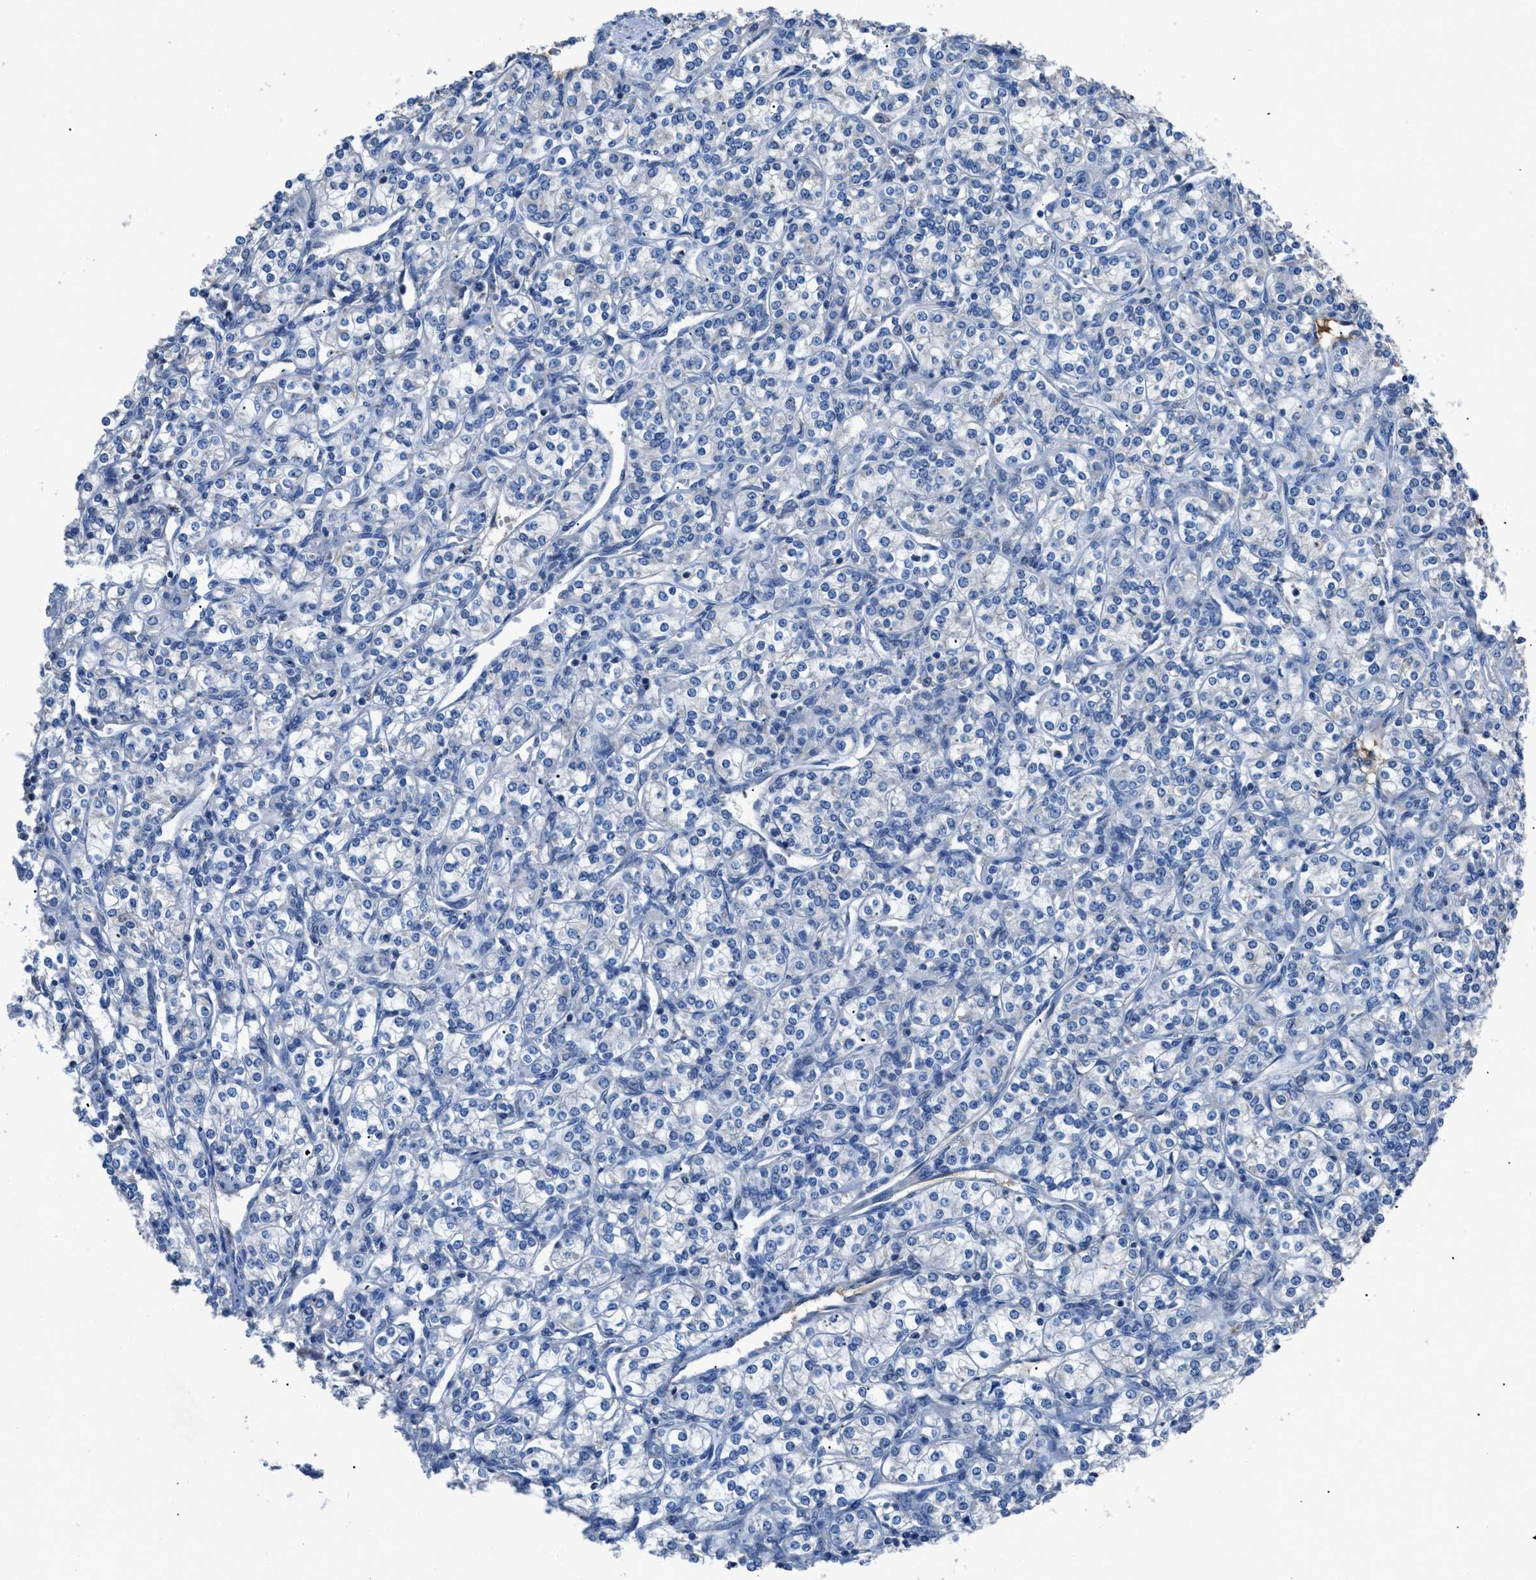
{"staining": {"intensity": "negative", "quantity": "none", "location": "none"}, "tissue": "renal cancer", "cell_type": "Tumor cells", "image_type": "cancer", "snomed": [{"axis": "morphology", "description": "Adenocarcinoma, NOS"}, {"axis": "topography", "description": "Kidney"}], "caption": "The image reveals no staining of tumor cells in renal cancer (adenocarcinoma). (DAB (3,3'-diaminobenzidine) immunohistochemistry, high magnification).", "gene": "SGCZ", "patient": {"sex": "male", "age": 77}}